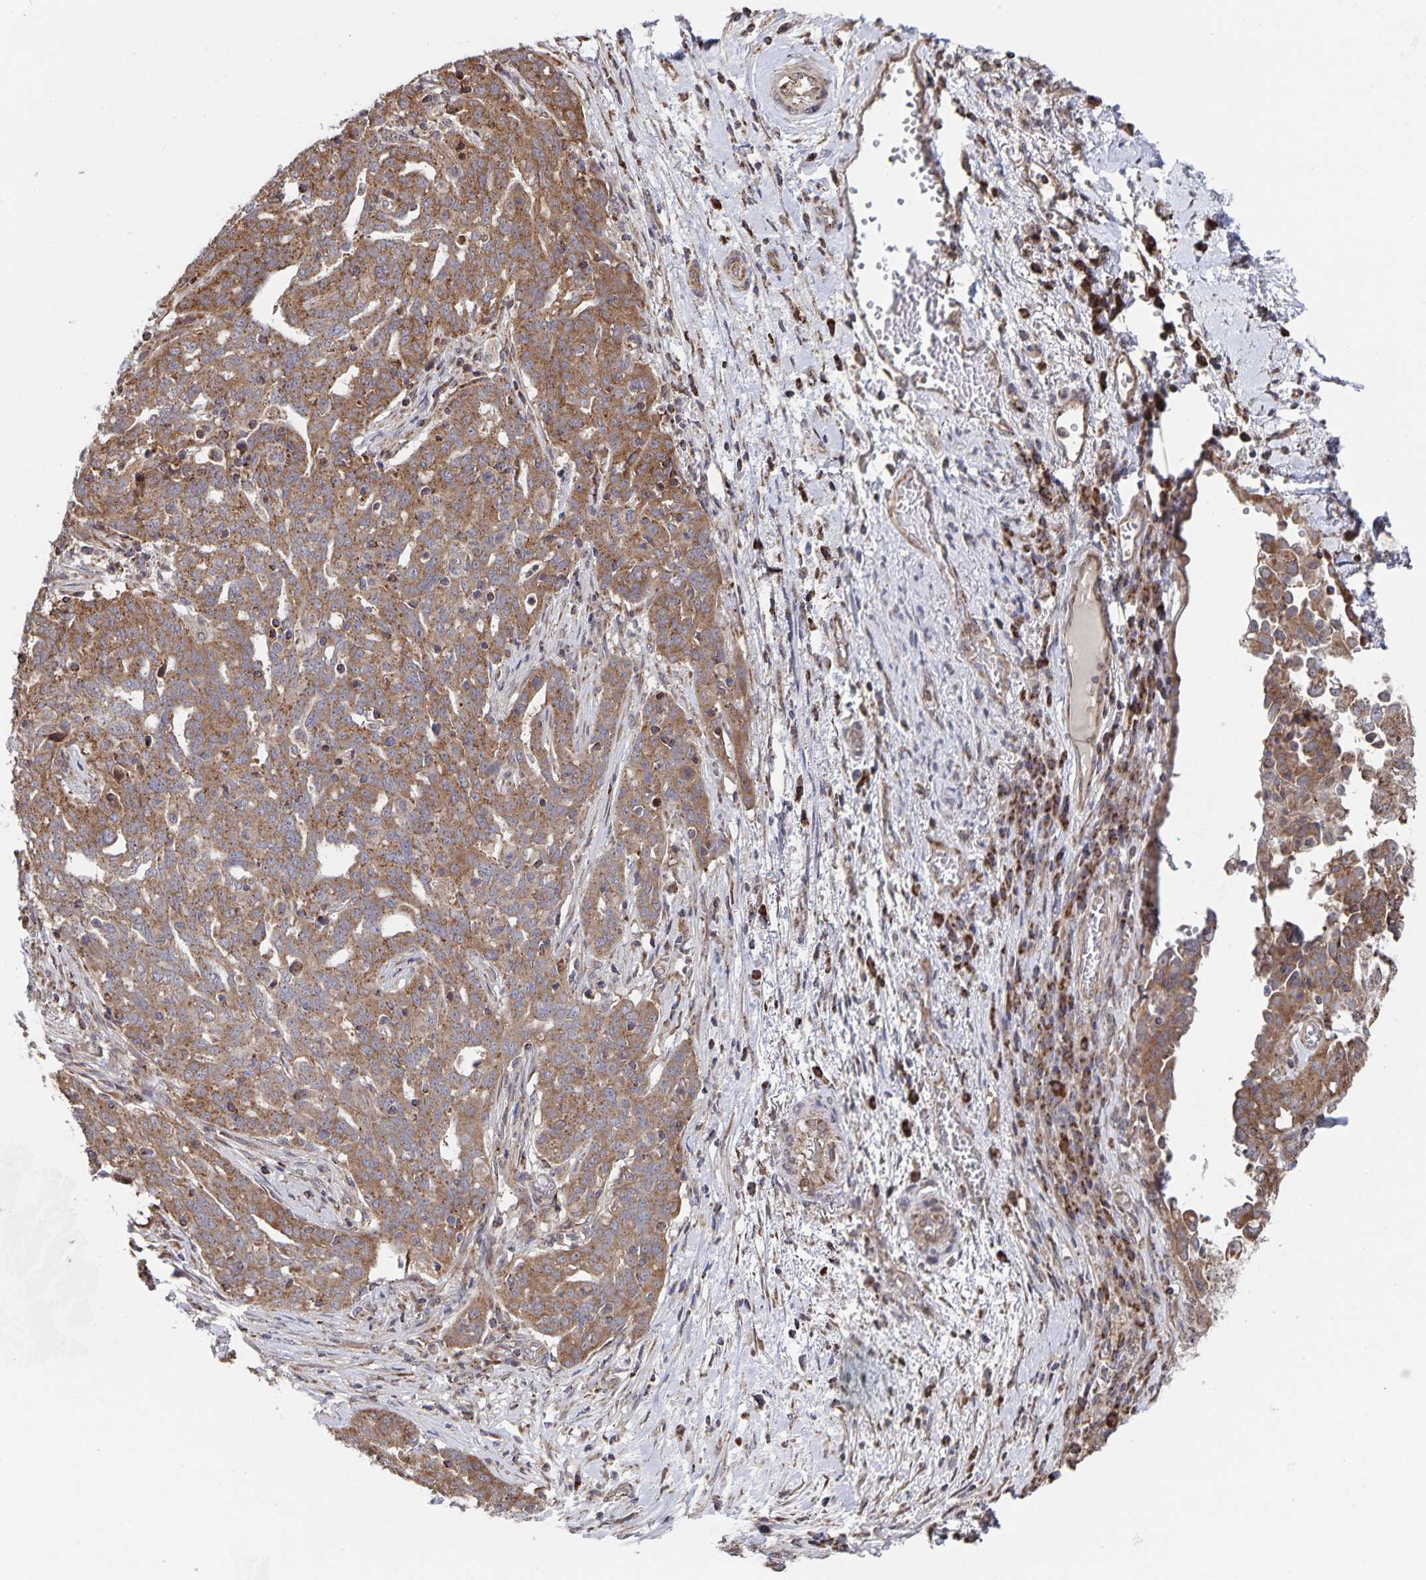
{"staining": {"intensity": "moderate", "quantity": ">75%", "location": "cytoplasmic/membranous"}, "tissue": "ovarian cancer", "cell_type": "Tumor cells", "image_type": "cancer", "snomed": [{"axis": "morphology", "description": "Cystadenocarcinoma, serous, NOS"}, {"axis": "topography", "description": "Ovary"}], "caption": "This micrograph displays immunohistochemistry staining of ovarian cancer (serous cystadenocarcinoma), with medium moderate cytoplasmic/membranous positivity in approximately >75% of tumor cells.", "gene": "ACACA", "patient": {"sex": "female", "age": 67}}